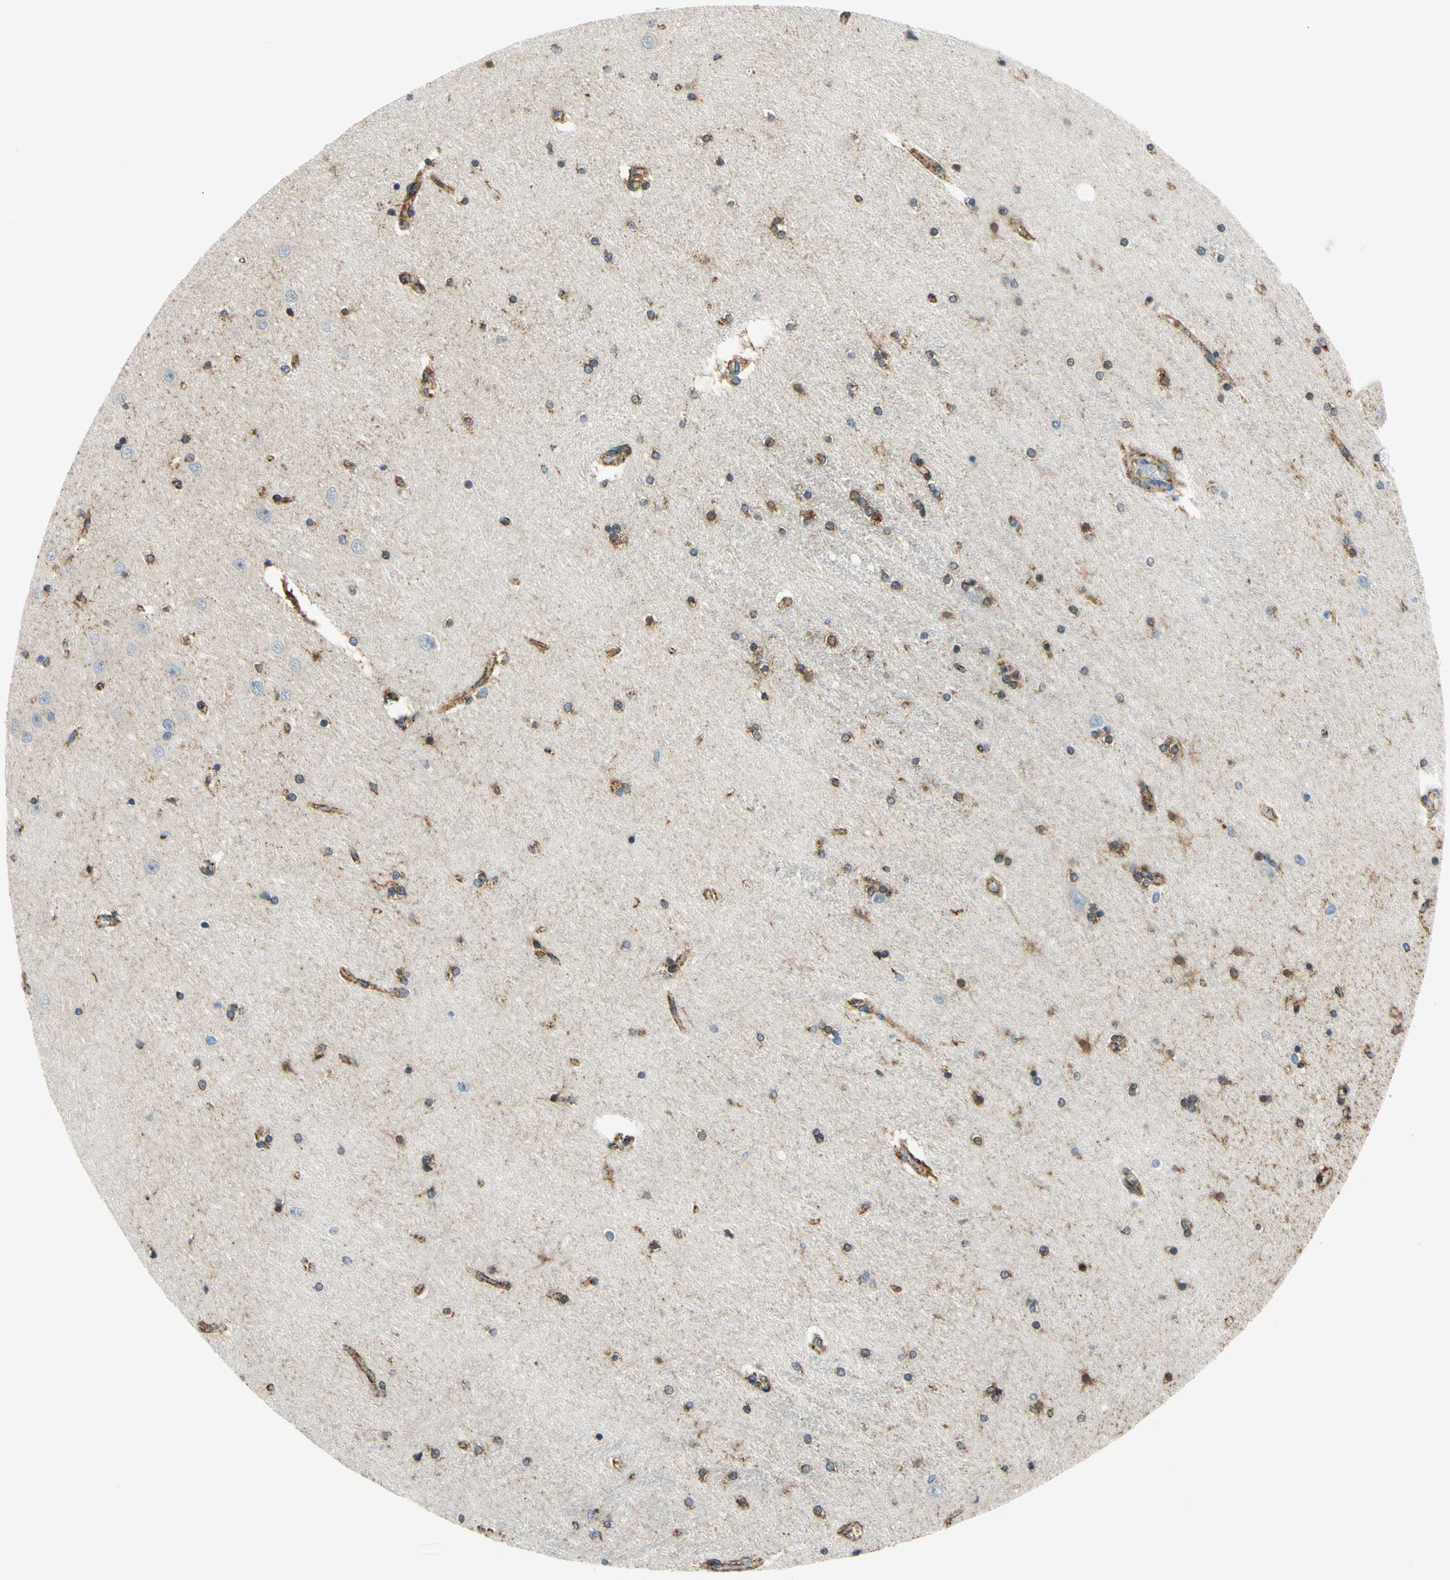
{"staining": {"intensity": "moderate", "quantity": ">75%", "location": "cytoplasmic/membranous"}, "tissue": "hippocampus", "cell_type": "Glial cells", "image_type": "normal", "snomed": [{"axis": "morphology", "description": "Normal tissue, NOS"}, {"axis": "topography", "description": "Hippocampus"}], "caption": "Protein staining reveals moderate cytoplasmic/membranous positivity in about >75% of glial cells in normal hippocampus. (DAB = brown stain, brightfield microscopy at high magnification).", "gene": "MAVS", "patient": {"sex": "female", "age": 54}}